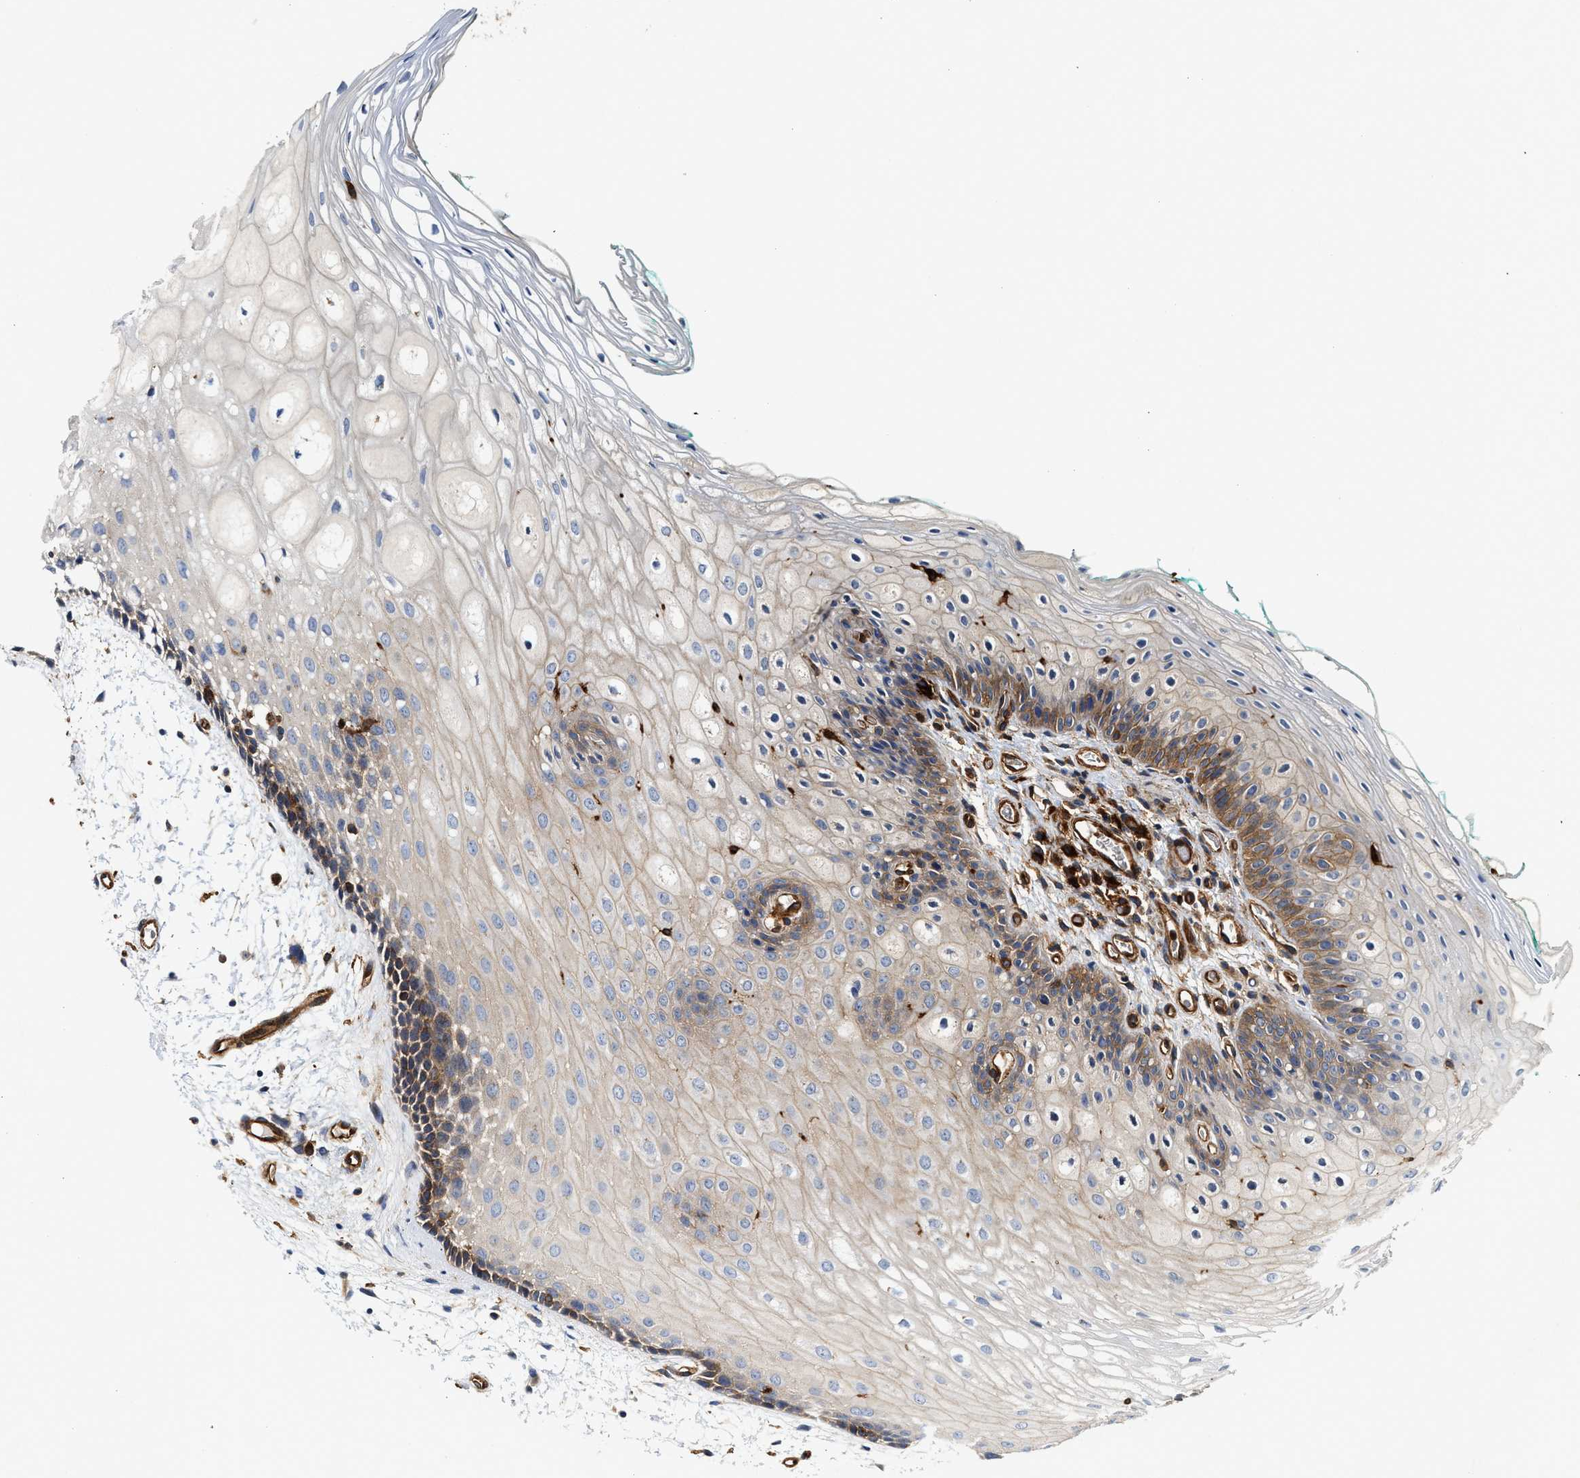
{"staining": {"intensity": "moderate", "quantity": "25%-75%", "location": "cytoplasmic/membranous"}, "tissue": "oral mucosa", "cell_type": "Squamous epithelial cells", "image_type": "normal", "snomed": [{"axis": "morphology", "description": "Normal tissue, NOS"}, {"axis": "topography", "description": "Skeletal muscle"}, {"axis": "topography", "description": "Oral tissue"}, {"axis": "topography", "description": "Peripheral nerve tissue"}], "caption": "Protein staining shows moderate cytoplasmic/membranous staining in about 25%-75% of squamous epithelial cells in unremarkable oral mucosa.", "gene": "HIP1", "patient": {"sex": "female", "age": 84}}